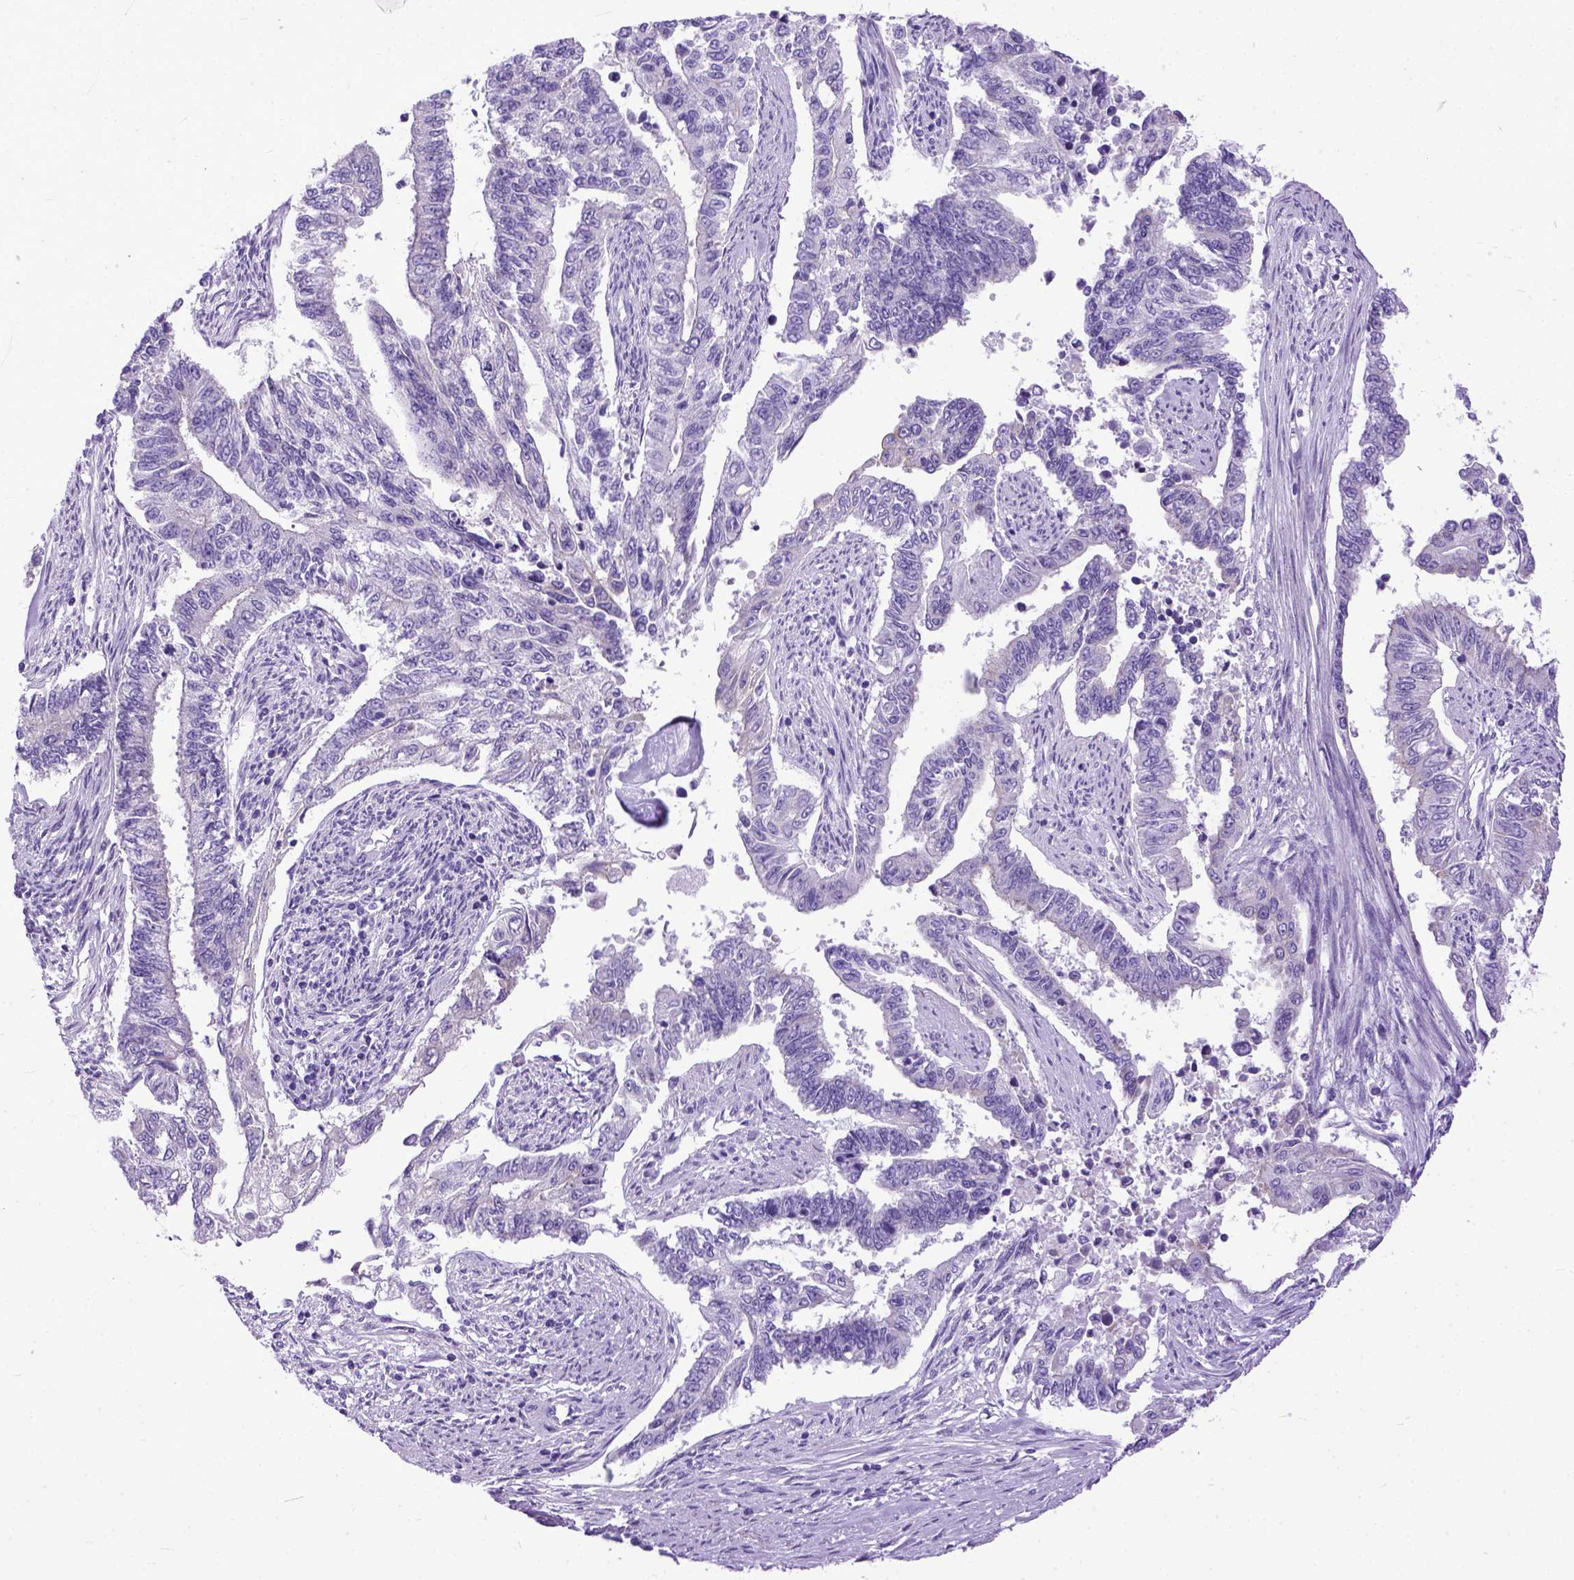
{"staining": {"intensity": "negative", "quantity": "none", "location": "none"}, "tissue": "endometrial cancer", "cell_type": "Tumor cells", "image_type": "cancer", "snomed": [{"axis": "morphology", "description": "Adenocarcinoma, NOS"}, {"axis": "topography", "description": "Uterus"}], "caption": "The histopathology image displays no staining of tumor cells in endometrial cancer (adenocarcinoma). (Brightfield microscopy of DAB IHC at high magnification).", "gene": "PPL", "patient": {"sex": "female", "age": 59}}